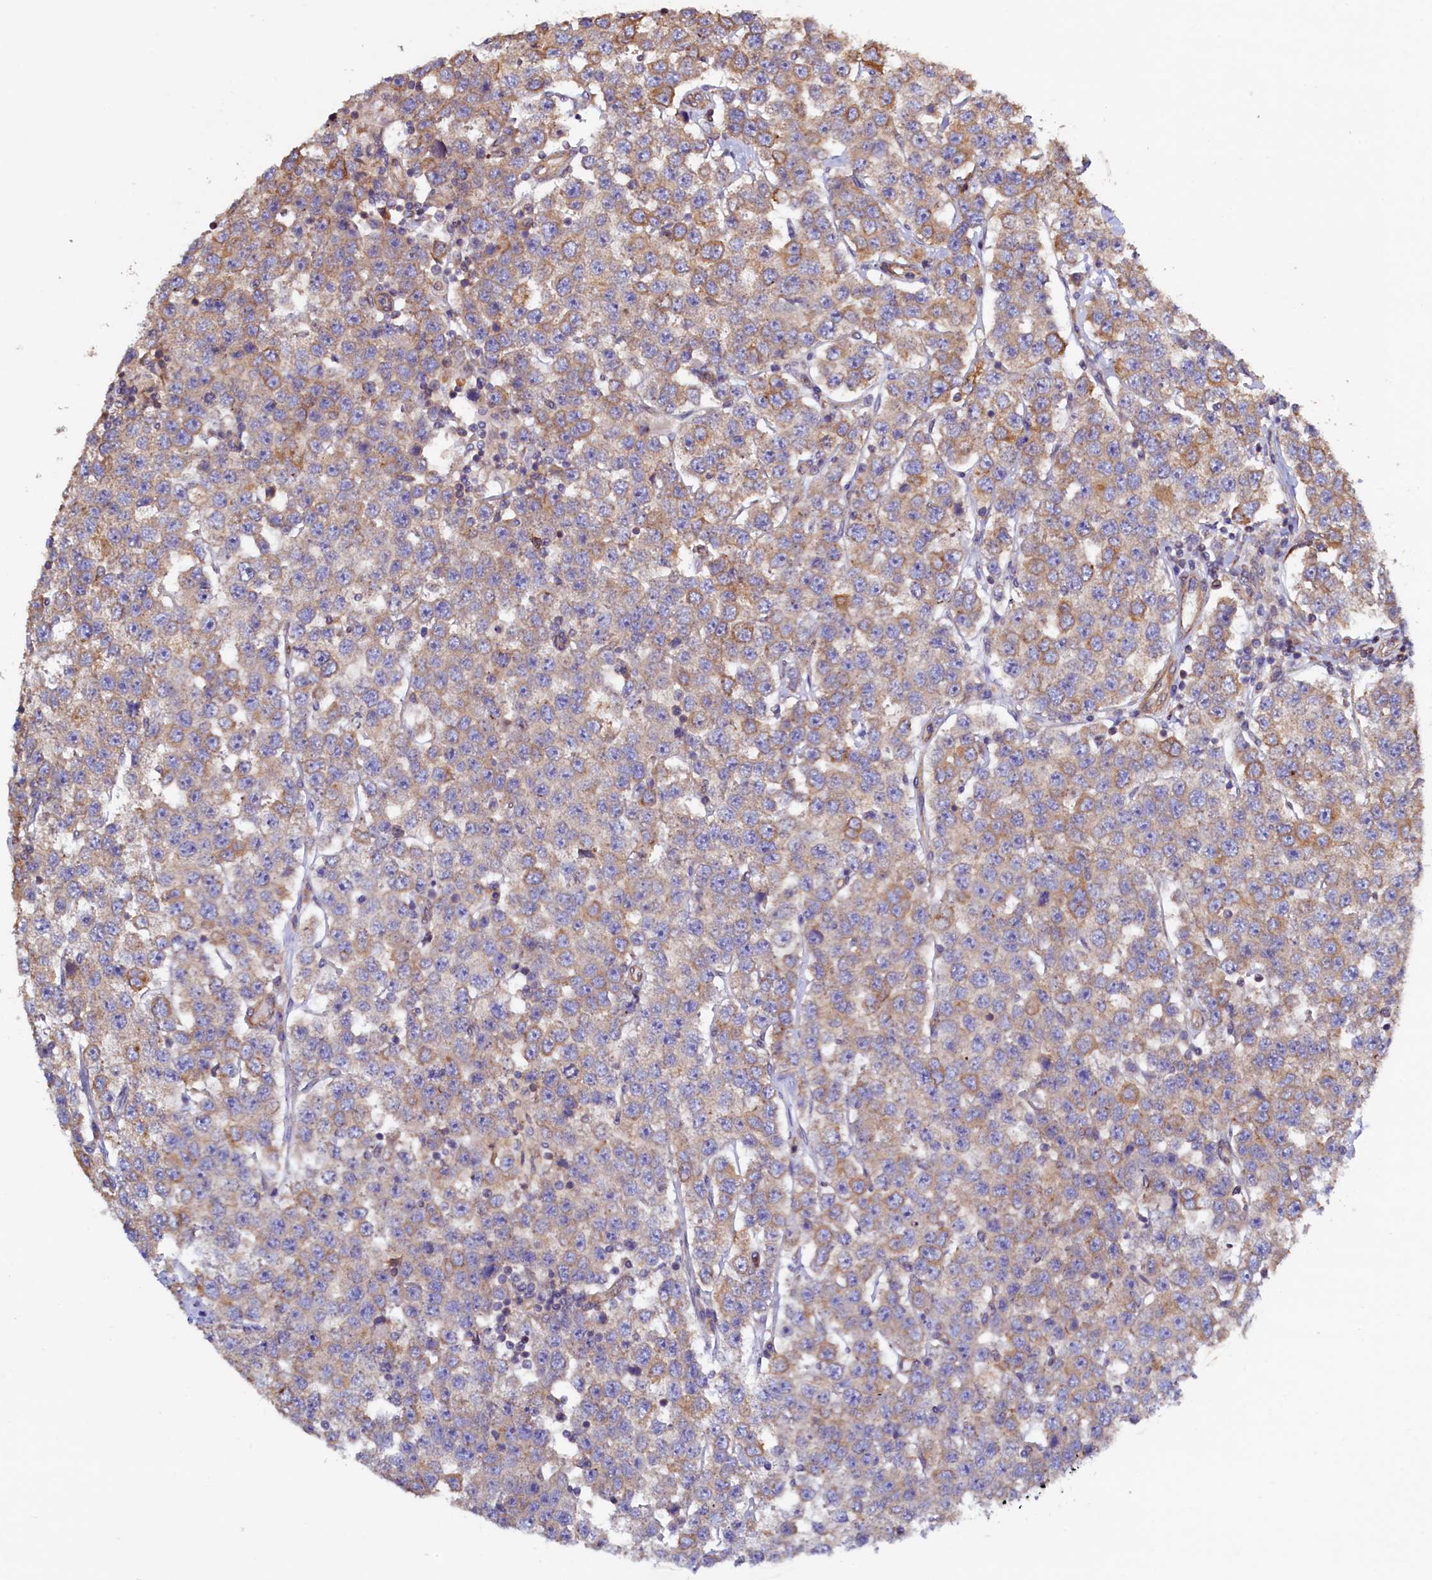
{"staining": {"intensity": "weak", "quantity": "<25%", "location": "cytoplasmic/membranous"}, "tissue": "testis cancer", "cell_type": "Tumor cells", "image_type": "cancer", "snomed": [{"axis": "morphology", "description": "Seminoma, NOS"}, {"axis": "topography", "description": "Testis"}], "caption": "Tumor cells are negative for brown protein staining in testis seminoma.", "gene": "ATXN2L", "patient": {"sex": "male", "age": 28}}